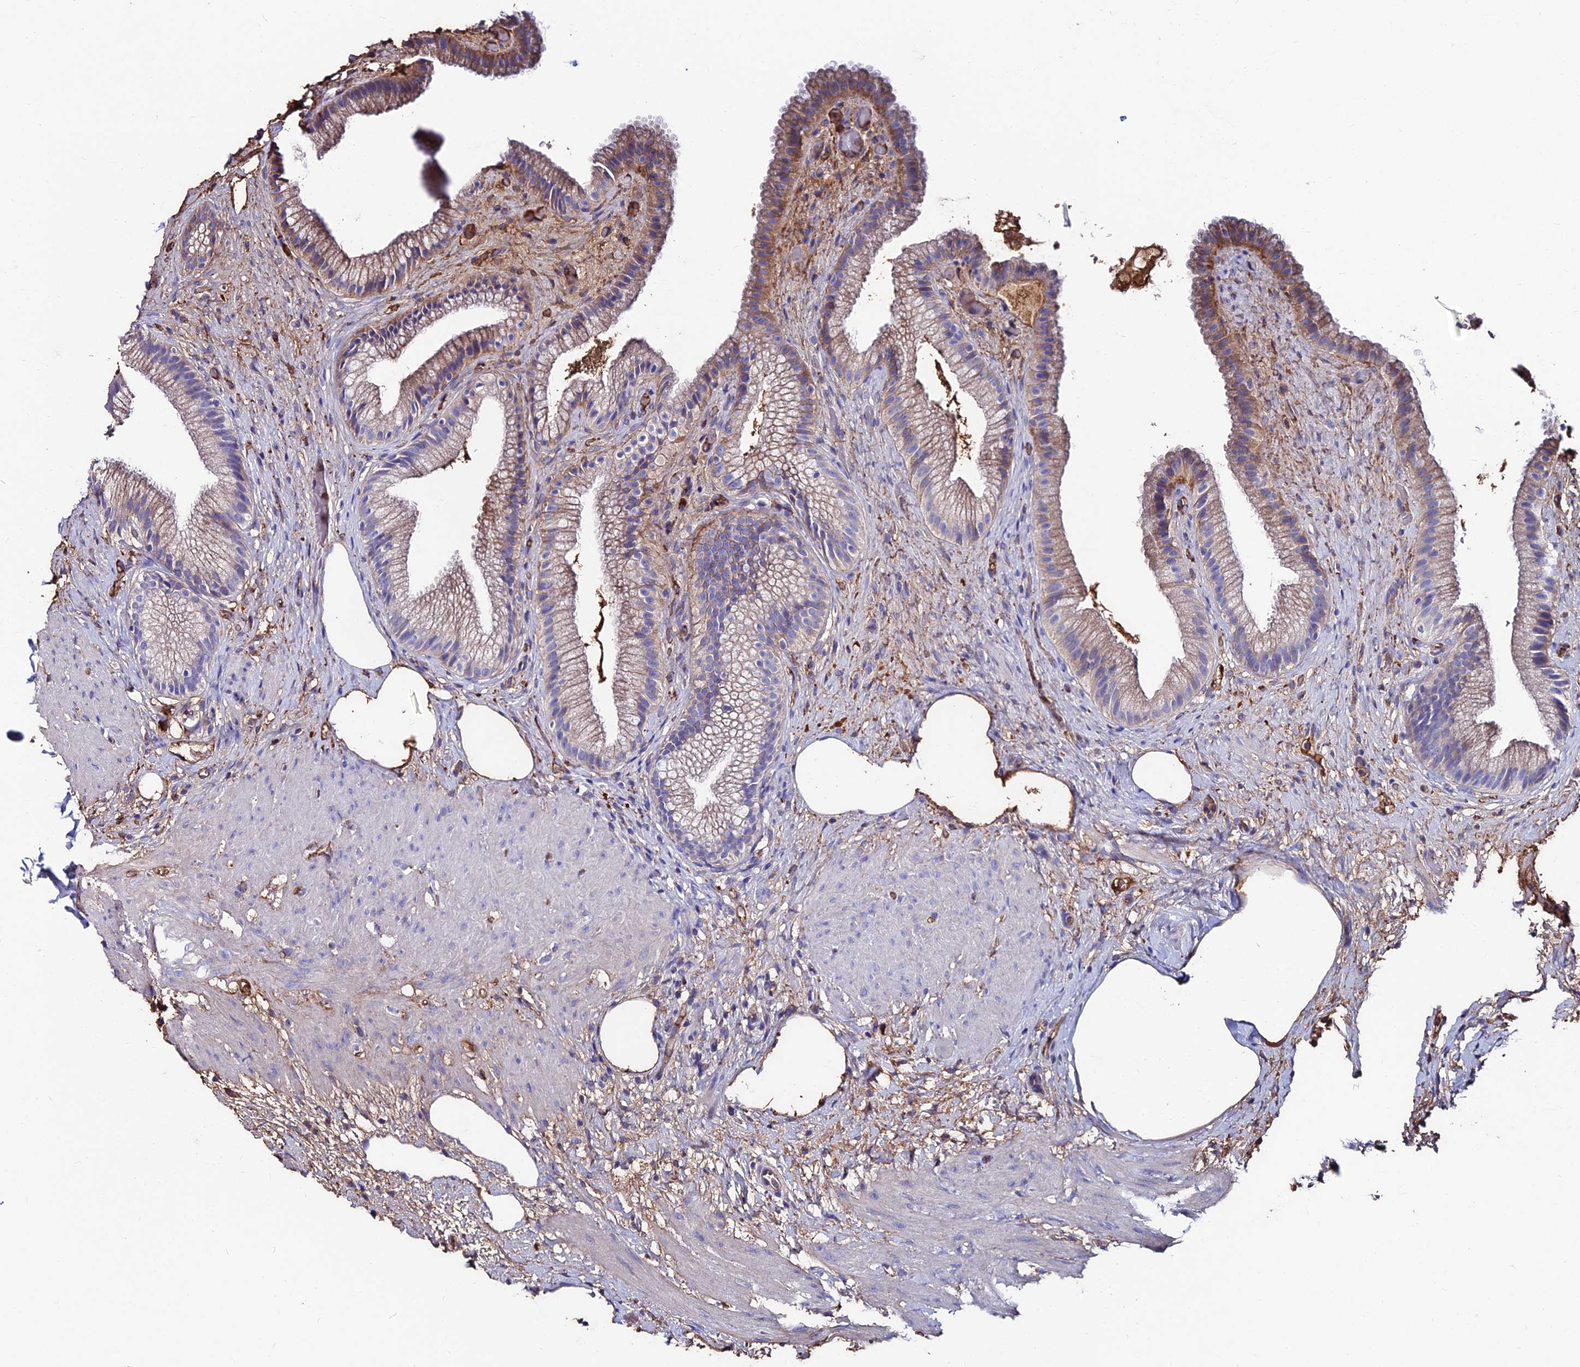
{"staining": {"intensity": "weak", "quantity": ">75%", "location": "cytoplasmic/membranous"}, "tissue": "gallbladder", "cell_type": "Glandular cells", "image_type": "normal", "snomed": [{"axis": "morphology", "description": "Normal tissue, NOS"}, {"axis": "morphology", "description": "Inflammation, NOS"}, {"axis": "topography", "description": "Gallbladder"}], "caption": "High-power microscopy captured an immunohistochemistry (IHC) micrograph of benign gallbladder, revealing weak cytoplasmic/membranous positivity in about >75% of glandular cells.", "gene": "SLC25A16", "patient": {"sex": "male", "age": 51}}